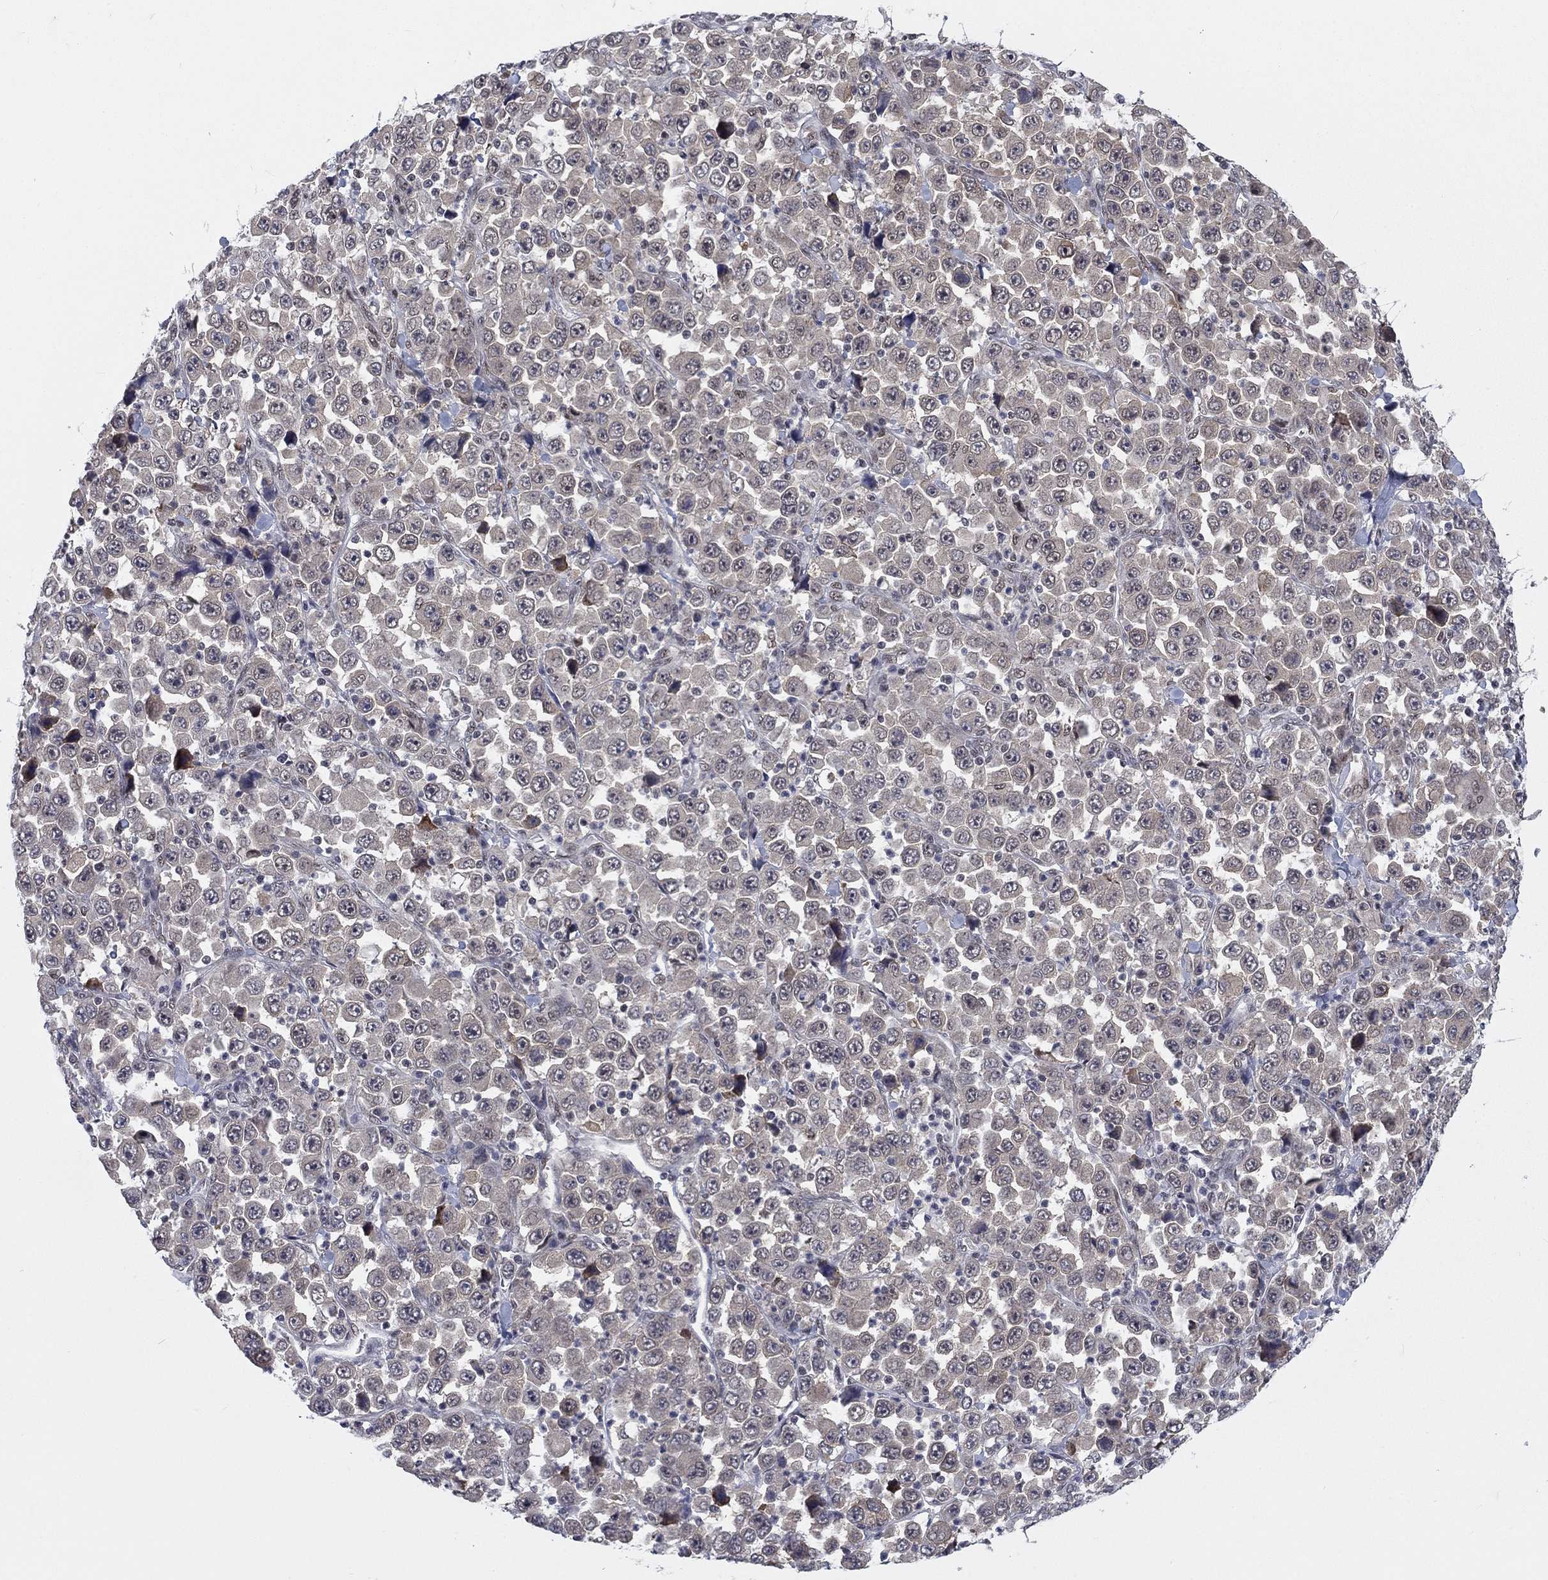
{"staining": {"intensity": "negative", "quantity": "none", "location": "none"}, "tissue": "stomach cancer", "cell_type": "Tumor cells", "image_type": "cancer", "snomed": [{"axis": "morphology", "description": "Normal tissue, NOS"}, {"axis": "morphology", "description": "Adenocarcinoma, NOS"}, {"axis": "topography", "description": "Stomach, upper"}, {"axis": "topography", "description": "Stomach"}], "caption": "Immunohistochemistry photomicrograph of neoplastic tissue: human stomach cancer stained with DAB (3,3'-diaminobenzidine) shows no significant protein expression in tumor cells. Nuclei are stained in blue.", "gene": "FYTTD1", "patient": {"sex": "male", "age": 59}}